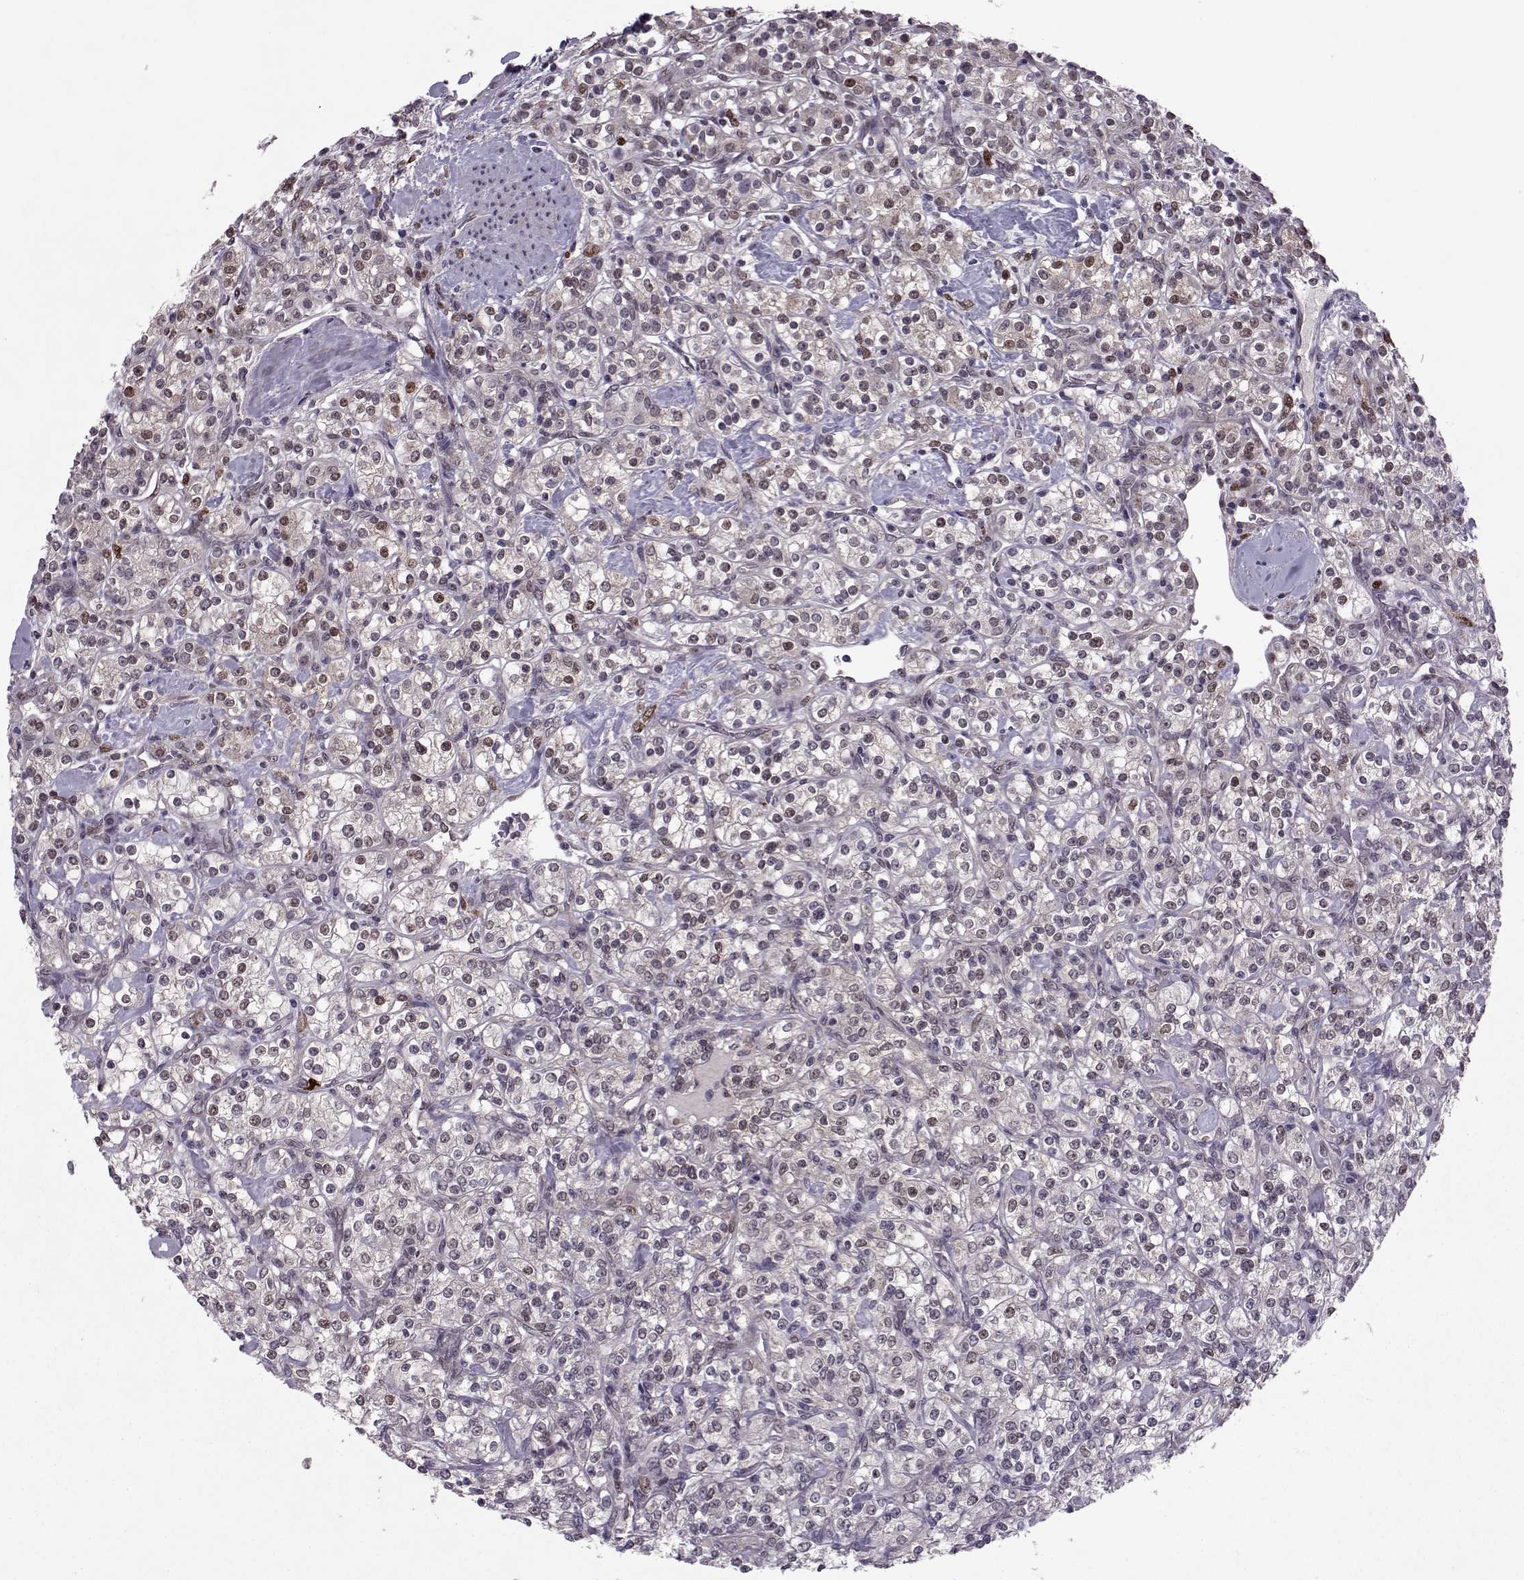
{"staining": {"intensity": "strong", "quantity": "<25%", "location": "nuclear"}, "tissue": "renal cancer", "cell_type": "Tumor cells", "image_type": "cancer", "snomed": [{"axis": "morphology", "description": "Adenocarcinoma, NOS"}, {"axis": "topography", "description": "Kidney"}], "caption": "Protein staining of adenocarcinoma (renal) tissue exhibits strong nuclear expression in approximately <25% of tumor cells. The staining is performed using DAB (3,3'-diaminobenzidine) brown chromogen to label protein expression. The nuclei are counter-stained blue using hematoxylin.", "gene": "CDK4", "patient": {"sex": "male", "age": 77}}